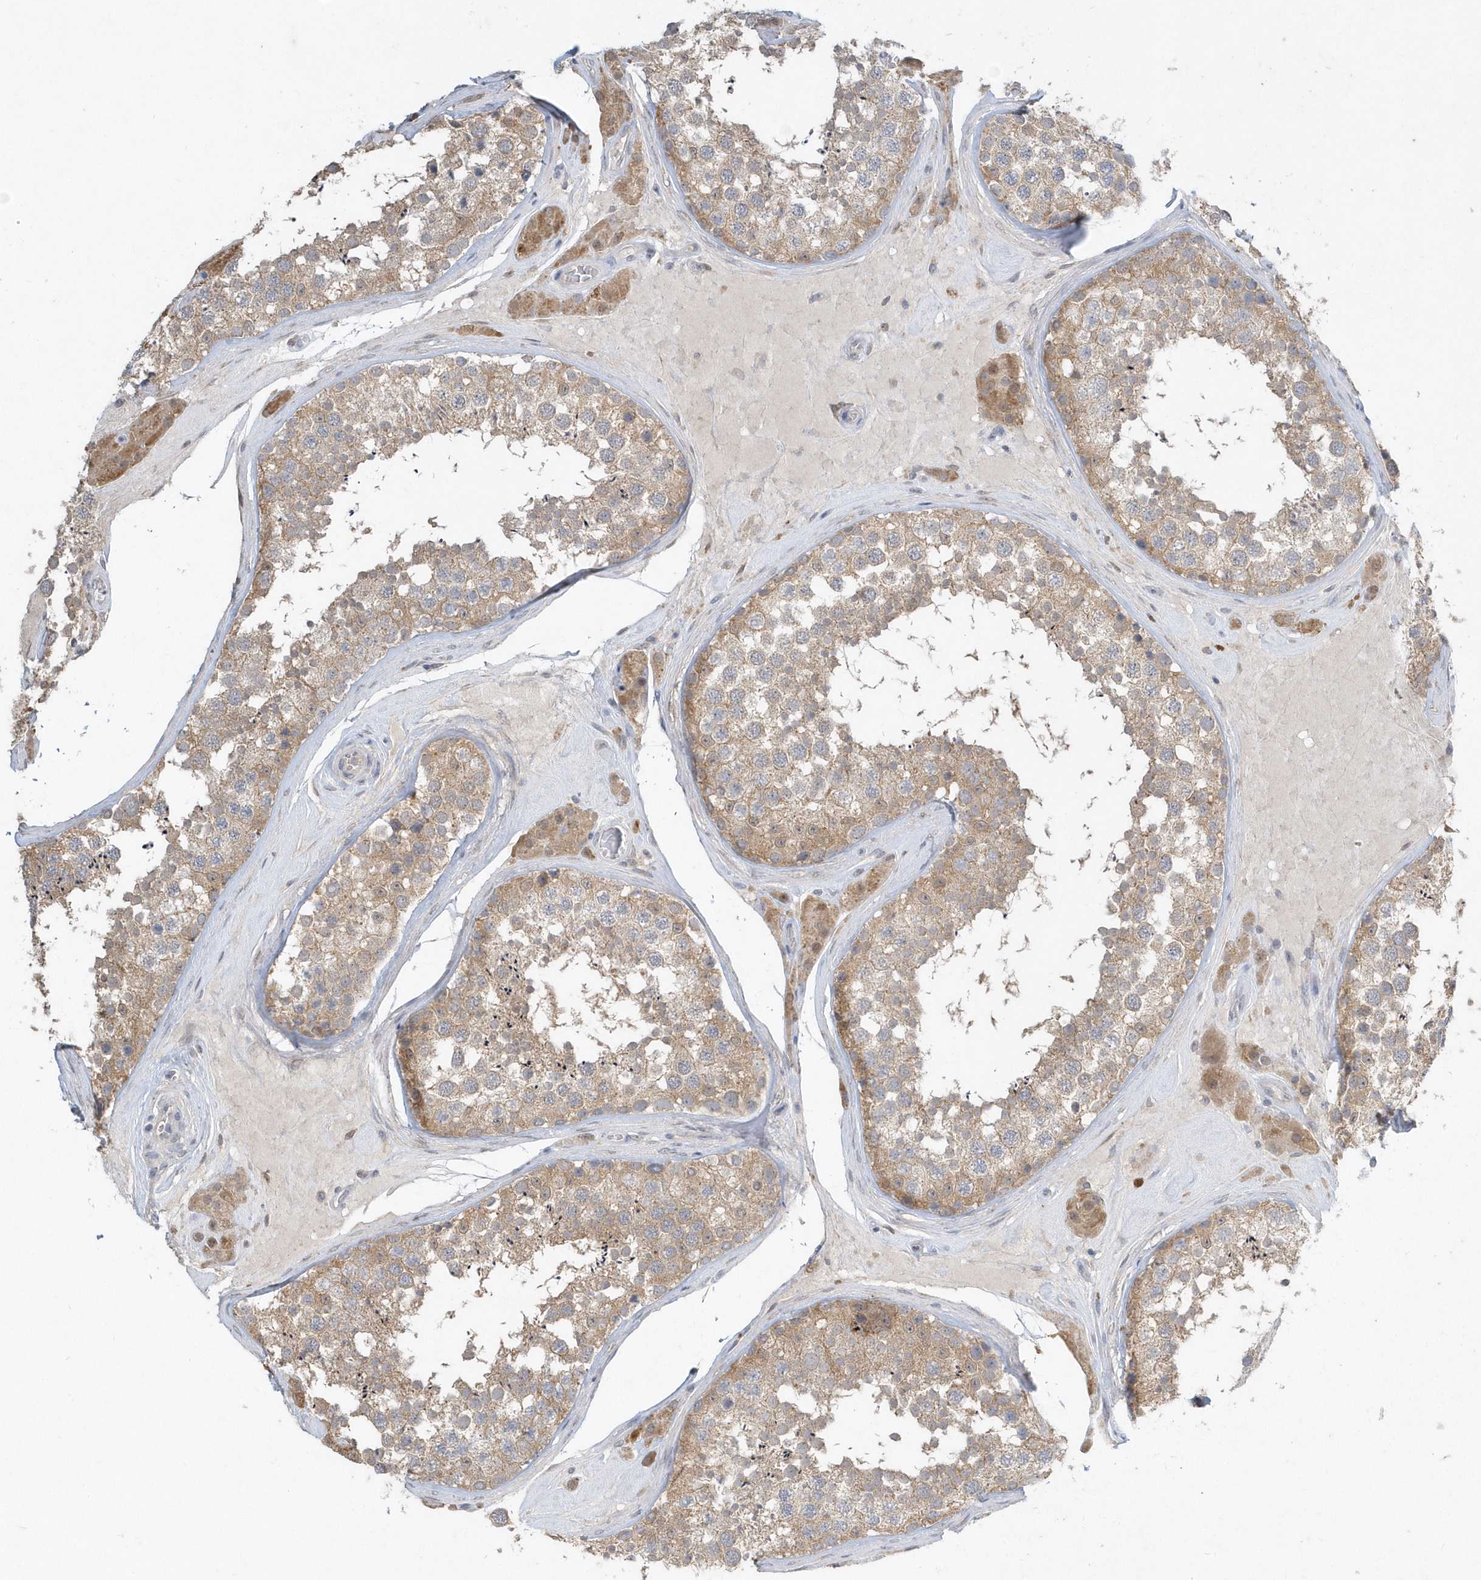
{"staining": {"intensity": "moderate", "quantity": ">75%", "location": "cytoplasmic/membranous"}, "tissue": "testis", "cell_type": "Cells in seminiferous ducts", "image_type": "normal", "snomed": [{"axis": "morphology", "description": "Normal tissue, NOS"}, {"axis": "topography", "description": "Testis"}], "caption": "A medium amount of moderate cytoplasmic/membranous positivity is present in approximately >75% of cells in seminiferous ducts in unremarkable testis.", "gene": "AKR7A2", "patient": {"sex": "male", "age": 46}}